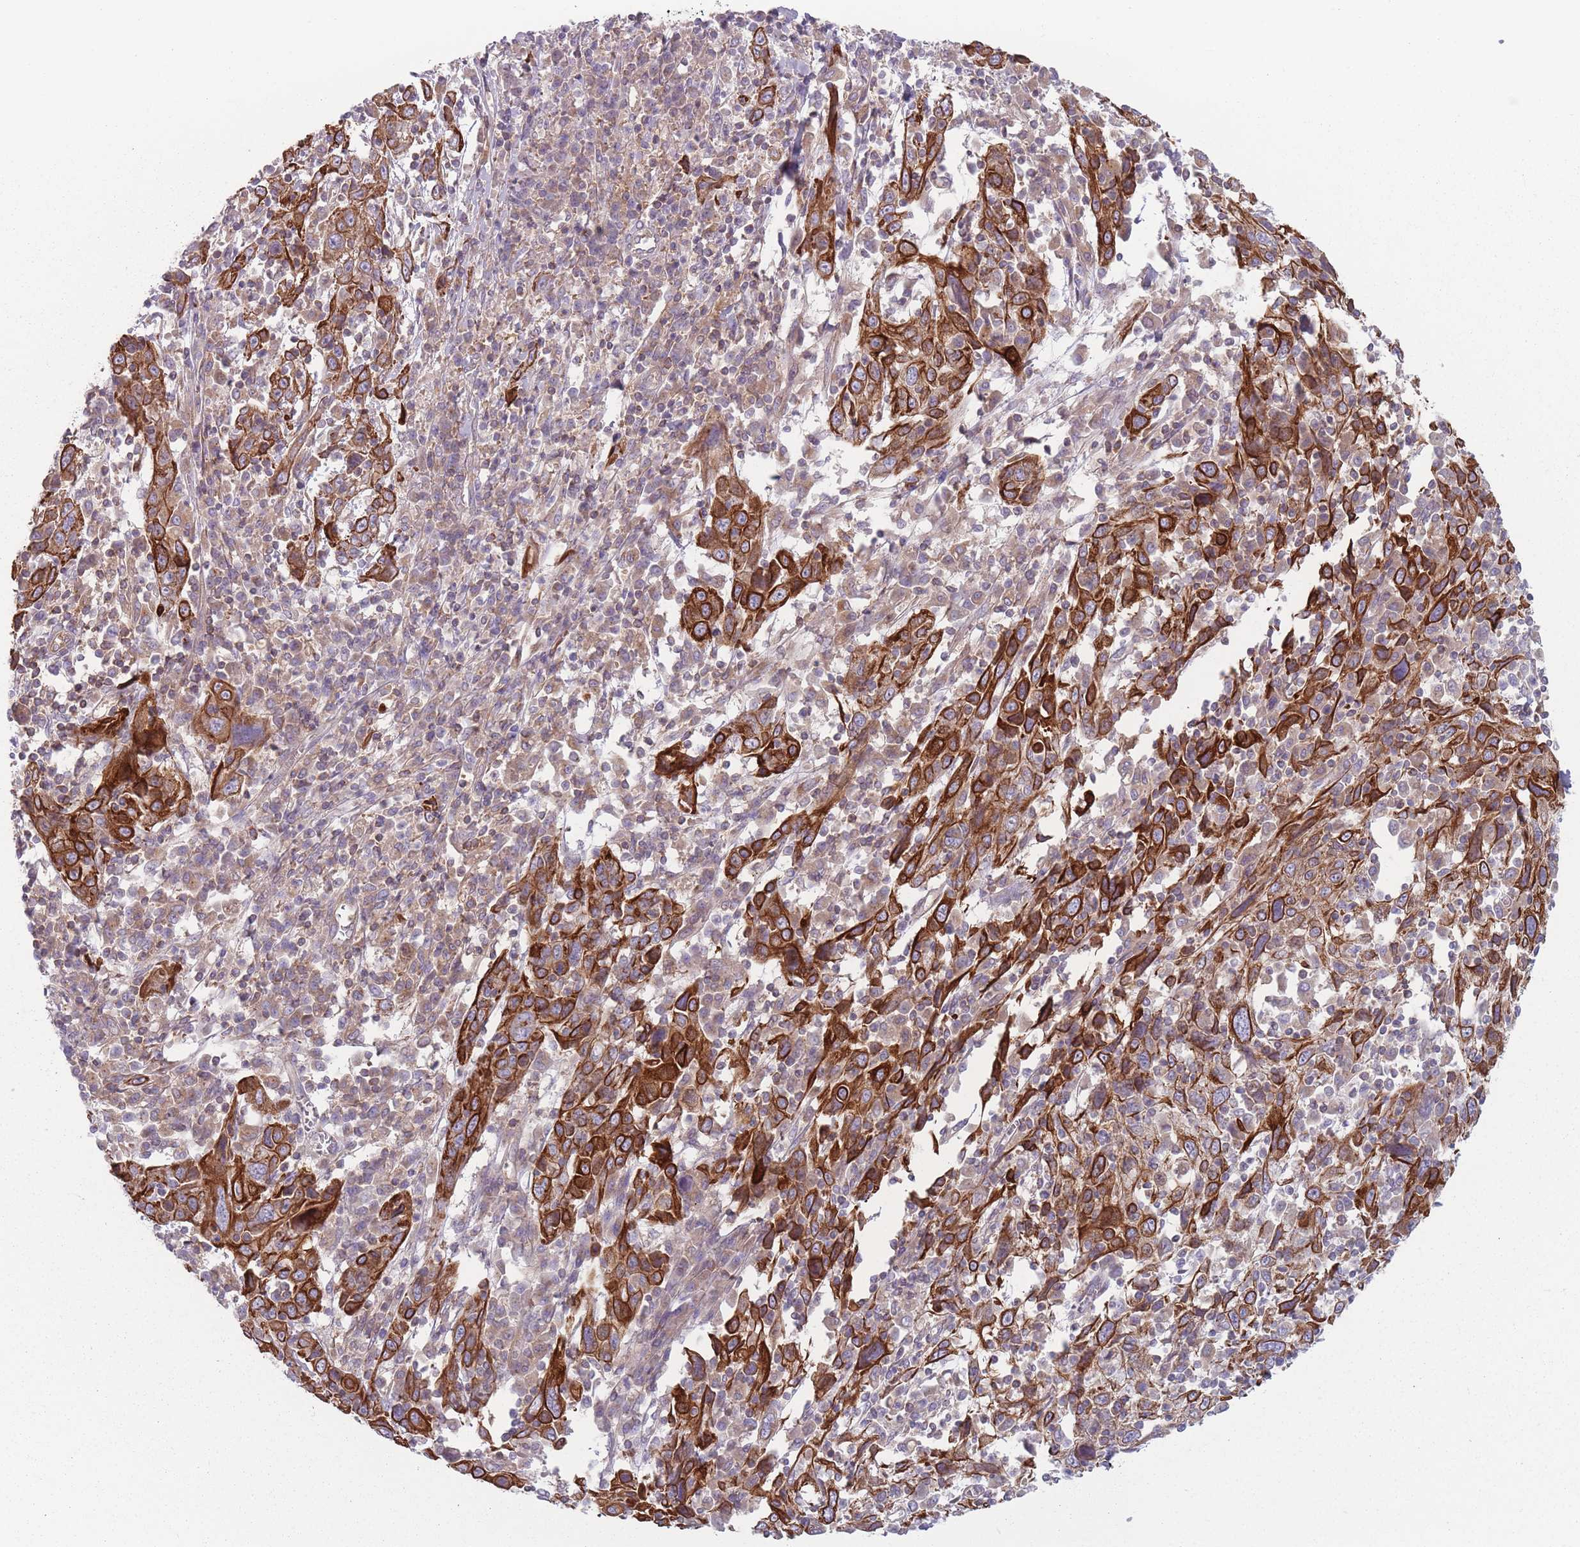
{"staining": {"intensity": "strong", "quantity": ">75%", "location": "cytoplasmic/membranous"}, "tissue": "cervical cancer", "cell_type": "Tumor cells", "image_type": "cancer", "snomed": [{"axis": "morphology", "description": "Squamous cell carcinoma, NOS"}, {"axis": "topography", "description": "Cervix"}], "caption": "Cervical squamous cell carcinoma stained with immunohistochemistry reveals strong cytoplasmic/membranous expression in approximately >75% of tumor cells. (DAB = brown stain, brightfield microscopy at high magnification).", "gene": "HSBP1L1", "patient": {"sex": "female", "age": 46}}